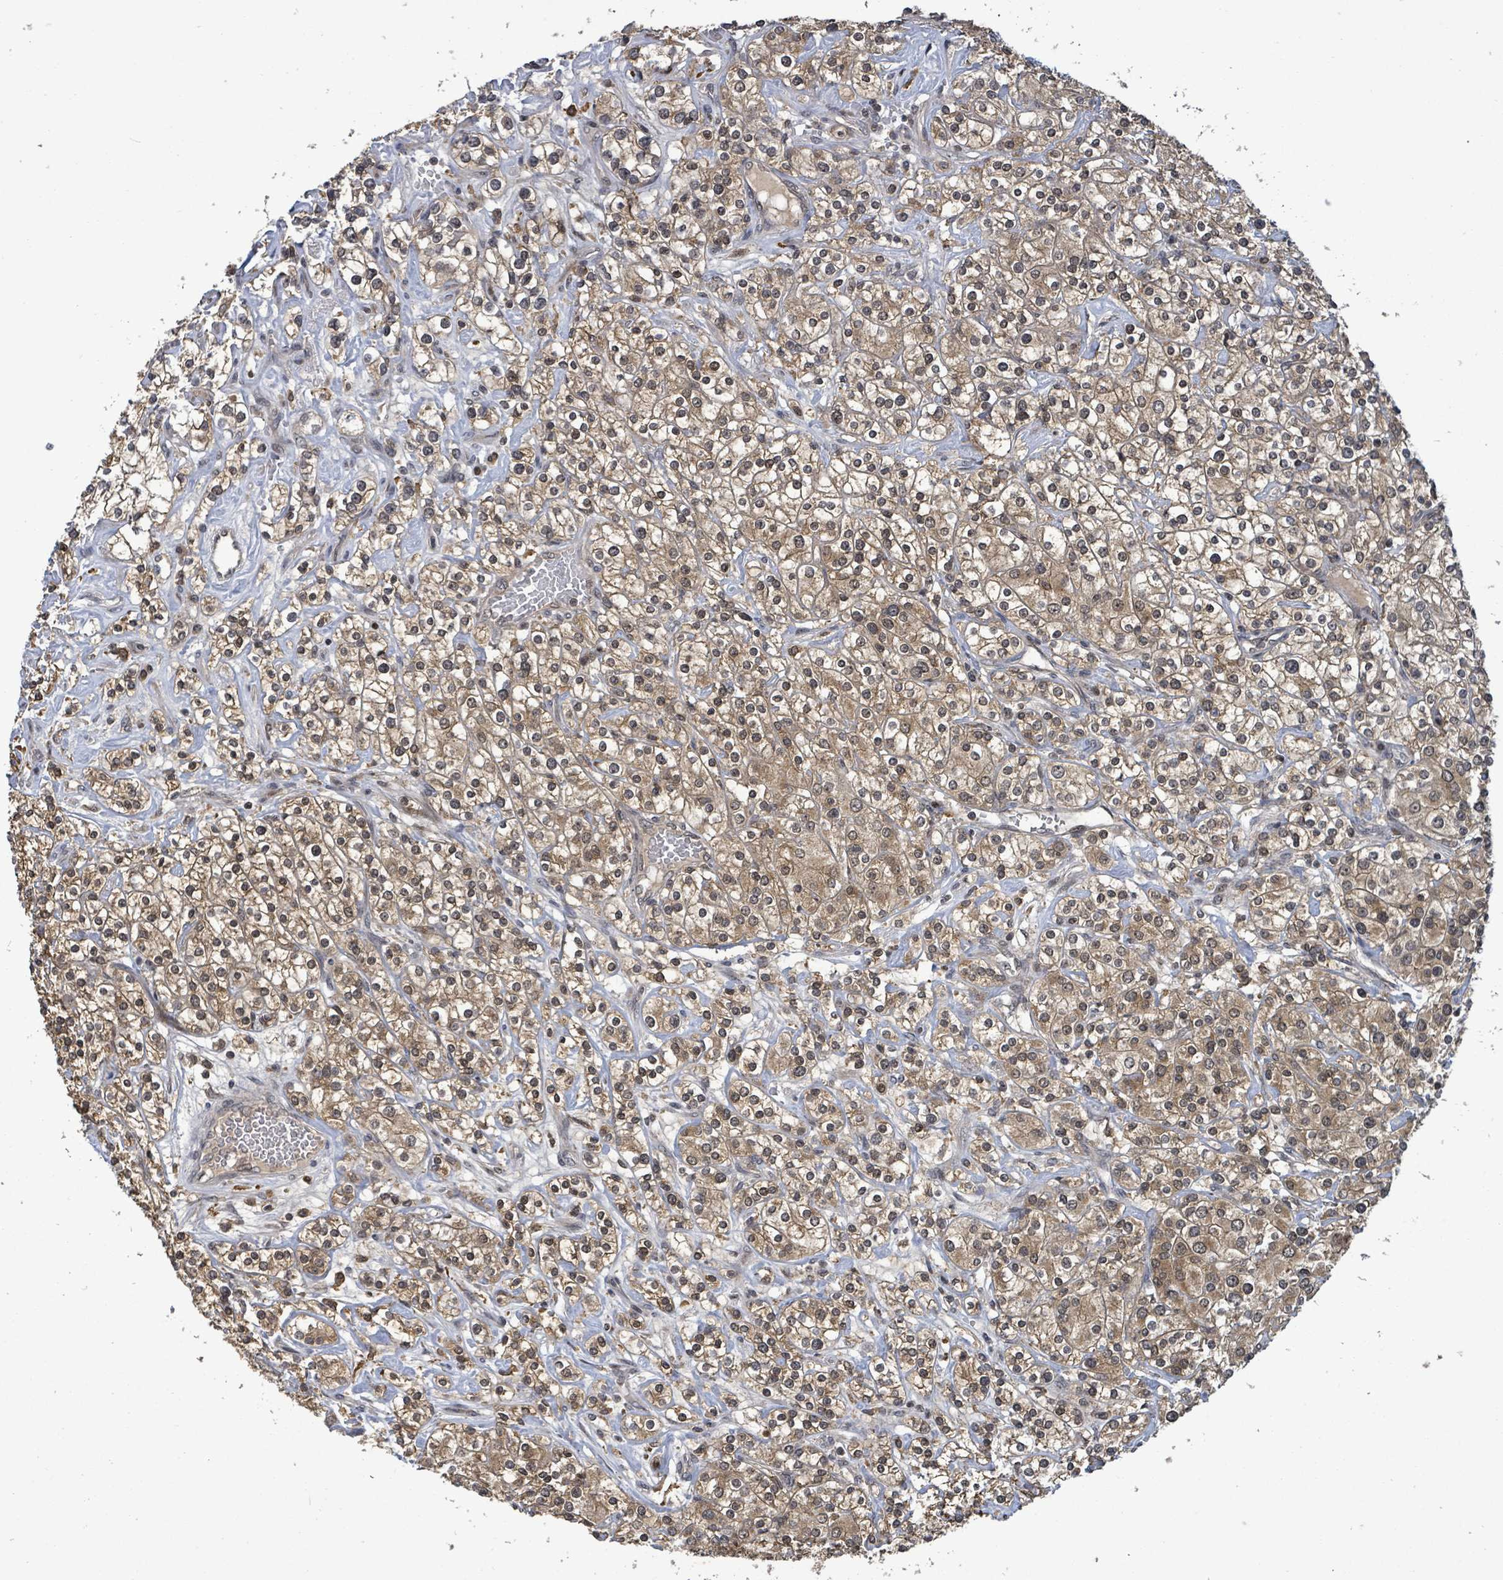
{"staining": {"intensity": "moderate", "quantity": ">75%", "location": "cytoplasmic/membranous,nuclear"}, "tissue": "renal cancer", "cell_type": "Tumor cells", "image_type": "cancer", "snomed": [{"axis": "morphology", "description": "Adenocarcinoma, NOS"}, {"axis": "topography", "description": "Kidney"}], "caption": "A brown stain labels moderate cytoplasmic/membranous and nuclear positivity of a protein in human renal cancer tumor cells.", "gene": "FBXO6", "patient": {"sex": "male", "age": 77}}